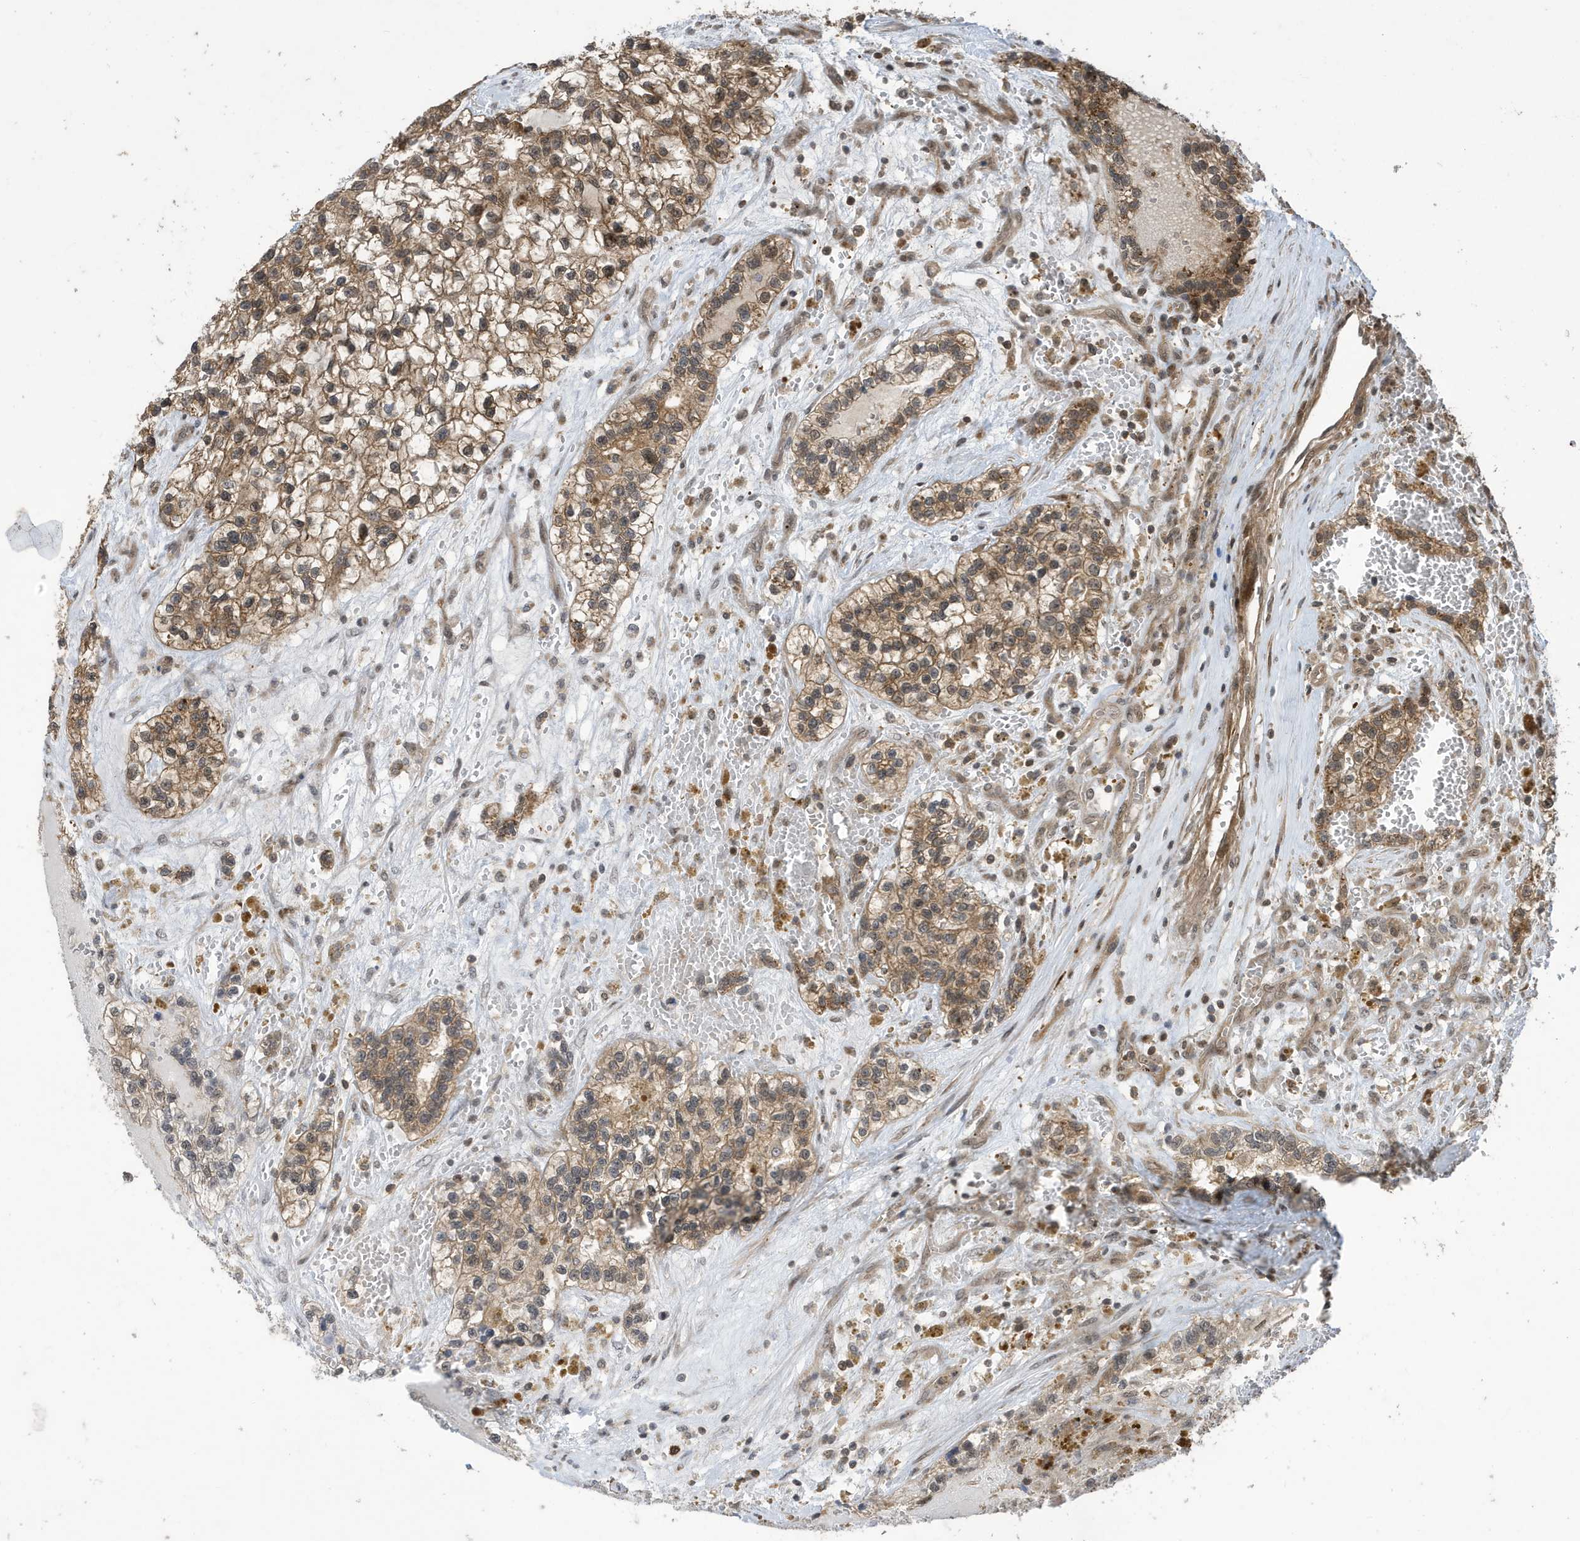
{"staining": {"intensity": "moderate", "quantity": "25%-75%", "location": "cytoplasmic/membranous"}, "tissue": "renal cancer", "cell_type": "Tumor cells", "image_type": "cancer", "snomed": [{"axis": "morphology", "description": "Adenocarcinoma, NOS"}, {"axis": "topography", "description": "Kidney"}], "caption": "Immunohistochemistry (IHC) histopathology image of human renal adenocarcinoma stained for a protein (brown), which exhibits medium levels of moderate cytoplasmic/membranous staining in approximately 25%-75% of tumor cells.", "gene": "UBQLN1", "patient": {"sex": "female", "age": 57}}